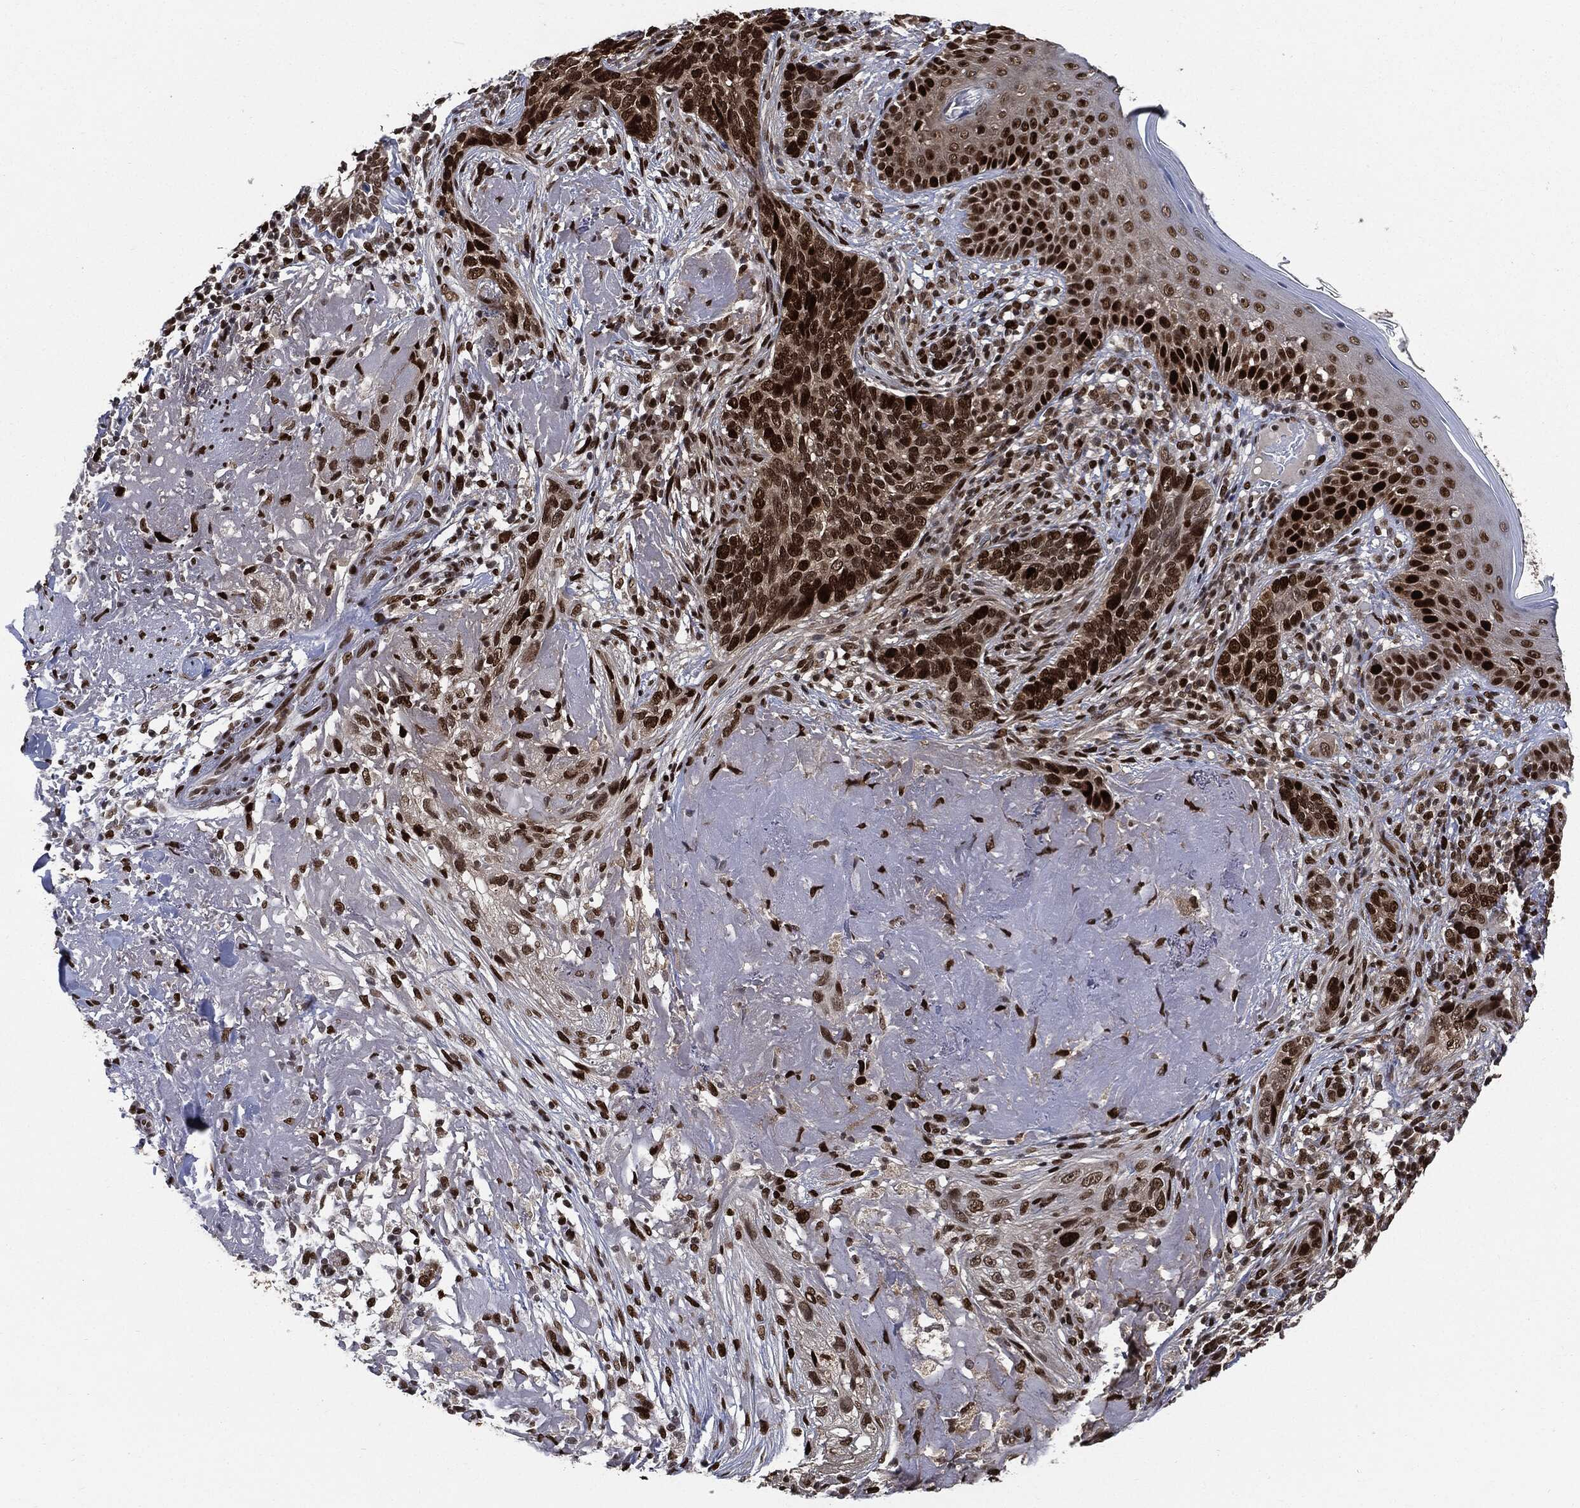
{"staining": {"intensity": "strong", "quantity": ">75%", "location": "nuclear"}, "tissue": "skin cancer", "cell_type": "Tumor cells", "image_type": "cancer", "snomed": [{"axis": "morphology", "description": "Basal cell carcinoma"}, {"axis": "topography", "description": "Skin"}], "caption": "Immunohistochemistry image of neoplastic tissue: skin cancer (basal cell carcinoma) stained using immunohistochemistry demonstrates high levels of strong protein expression localized specifically in the nuclear of tumor cells, appearing as a nuclear brown color.", "gene": "PCNA", "patient": {"sex": "male", "age": 91}}